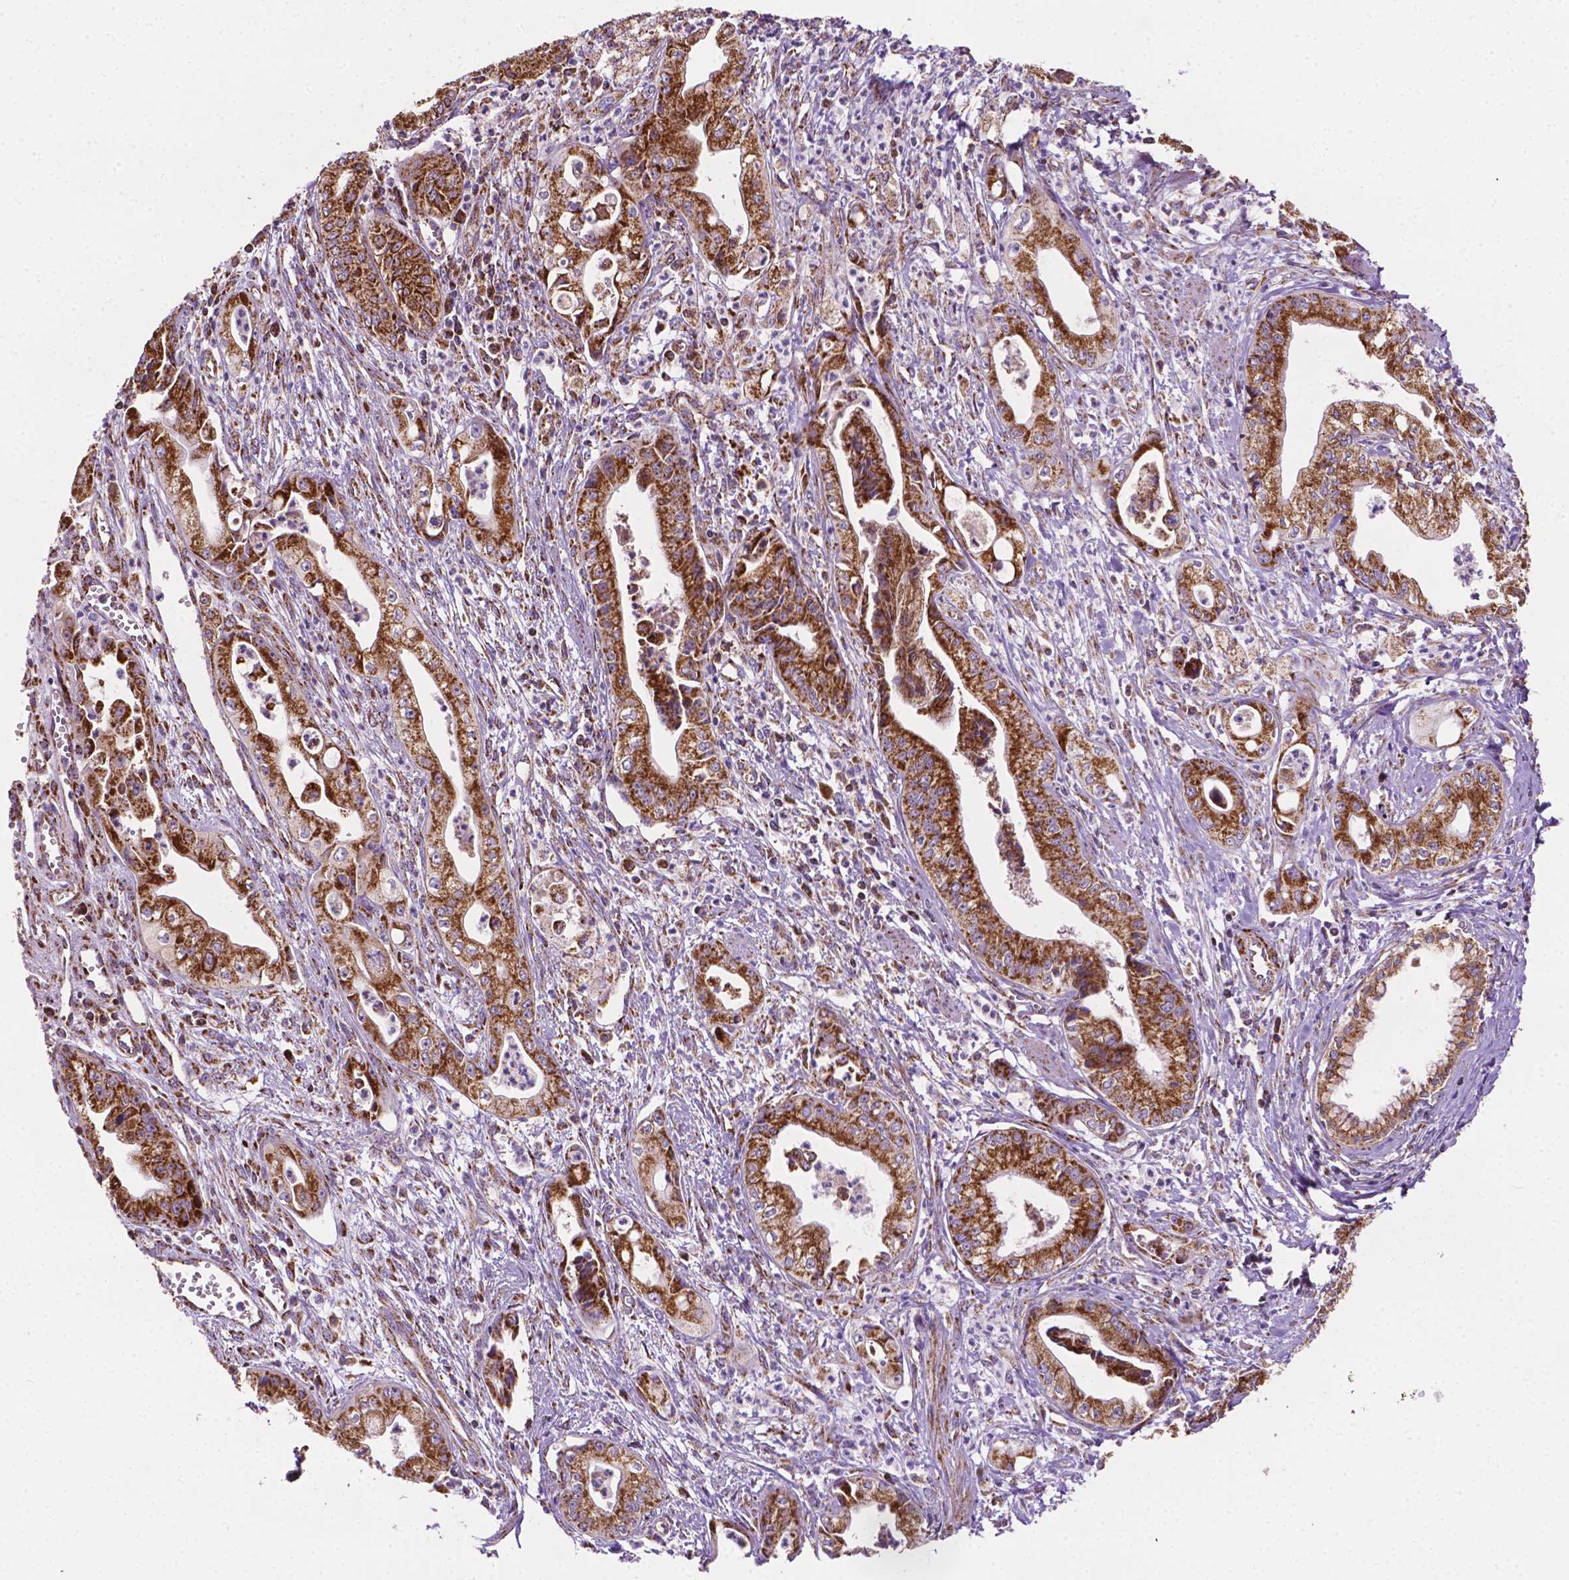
{"staining": {"intensity": "strong", "quantity": ">75%", "location": "cytoplasmic/membranous"}, "tissue": "pancreatic cancer", "cell_type": "Tumor cells", "image_type": "cancer", "snomed": [{"axis": "morphology", "description": "Adenocarcinoma, NOS"}, {"axis": "topography", "description": "Pancreas"}], "caption": "Pancreatic cancer stained for a protein reveals strong cytoplasmic/membranous positivity in tumor cells. (DAB IHC, brown staining for protein, blue staining for nuclei).", "gene": "ILVBL", "patient": {"sex": "female", "age": 65}}